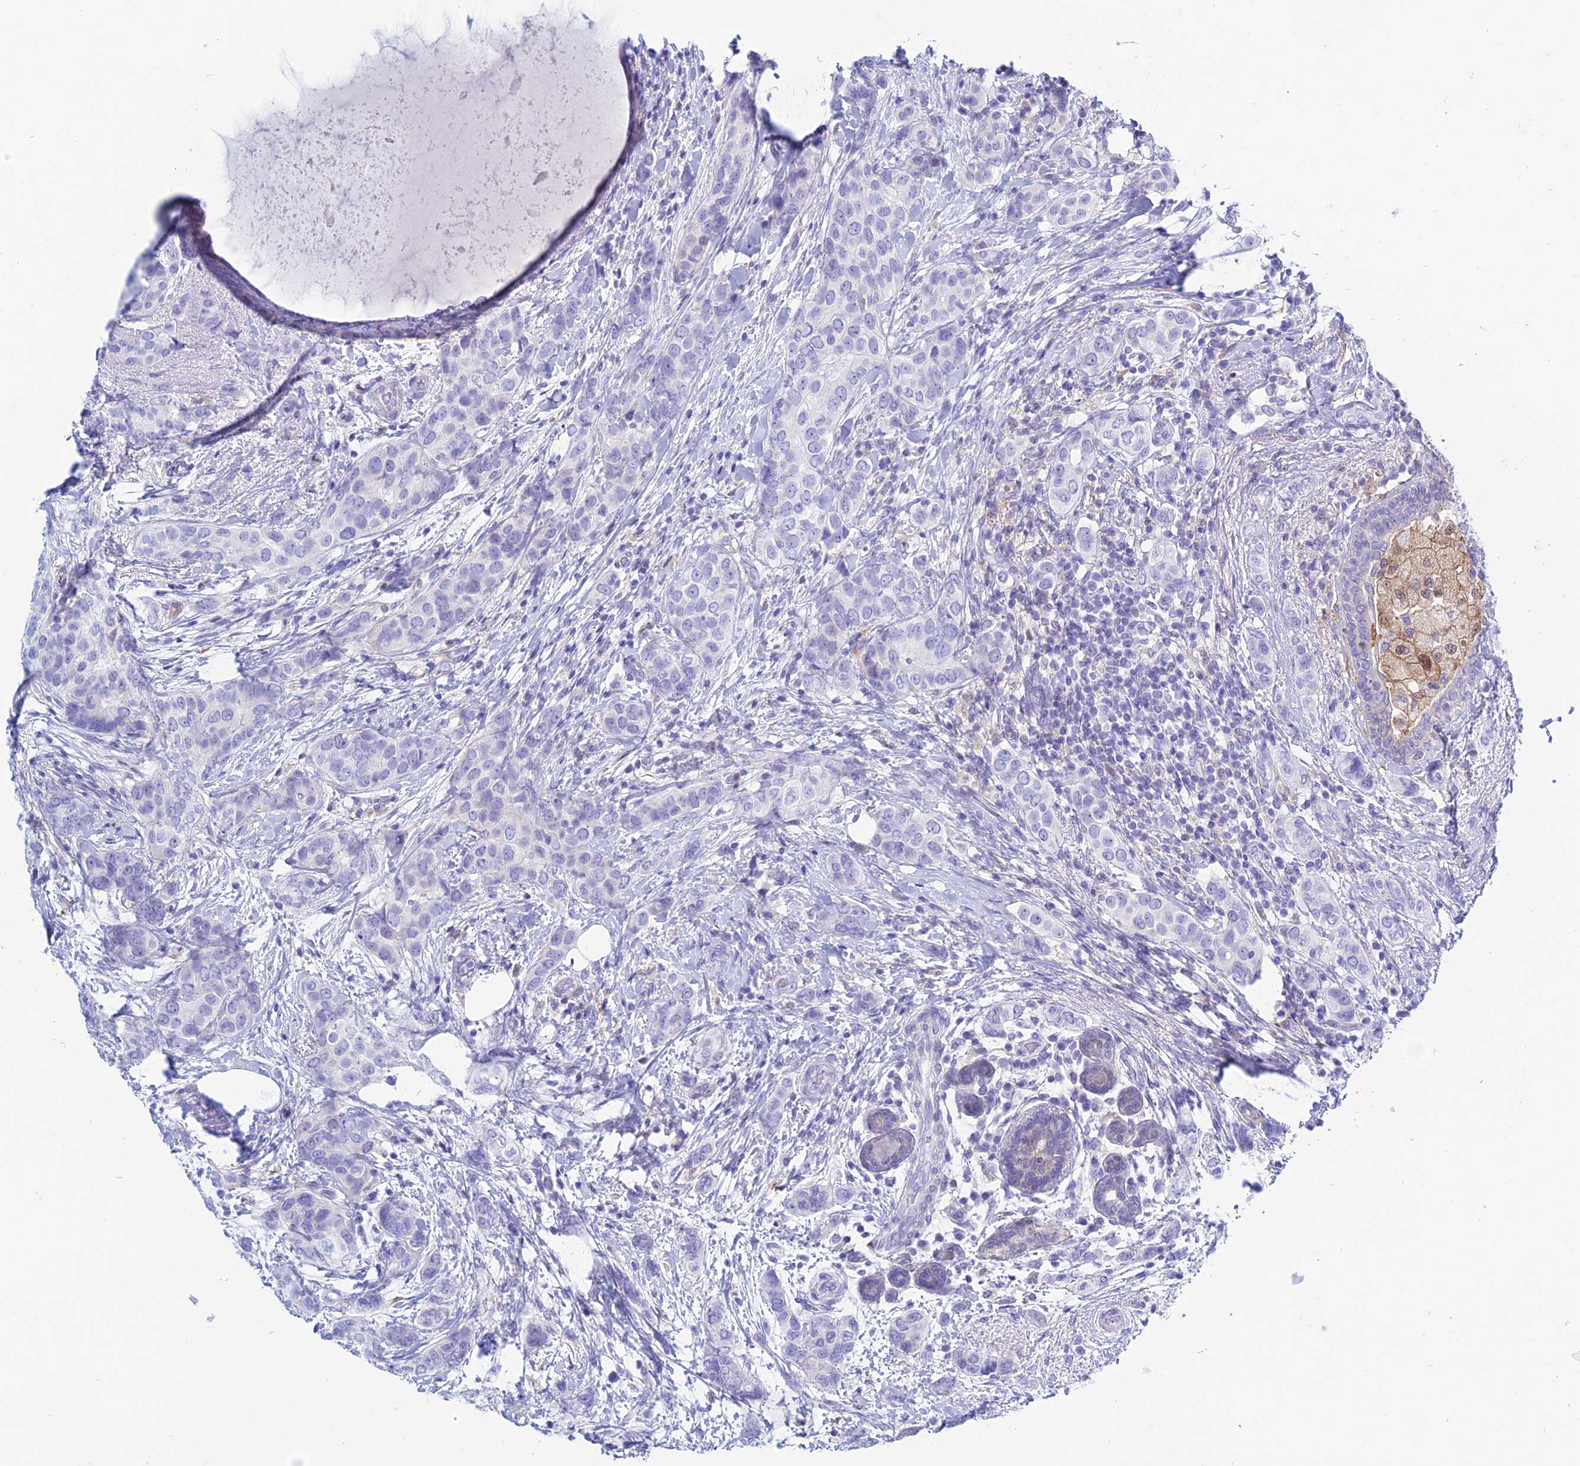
{"staining": {"intensity": "negative", "quantity": "none", "location": "none"}, "tissue": "breast cancer", "cell_type": "Tumor cells", "image_type": "cancer", "snomed": [{"axis": "morphology", "description": "Lobular carcinoma"}, {"axis": "topography", "description": "Breast"}], "caption": "There is no significant expression in tumor cells of breast lobular carcinoma. (DAB (3,3'-diaminobenzidine) immunohistochemistry (IHC) with hematoxylin counter stain).", "gene": "KCNK17", "patient": {"sex": "female", "age": 51}}